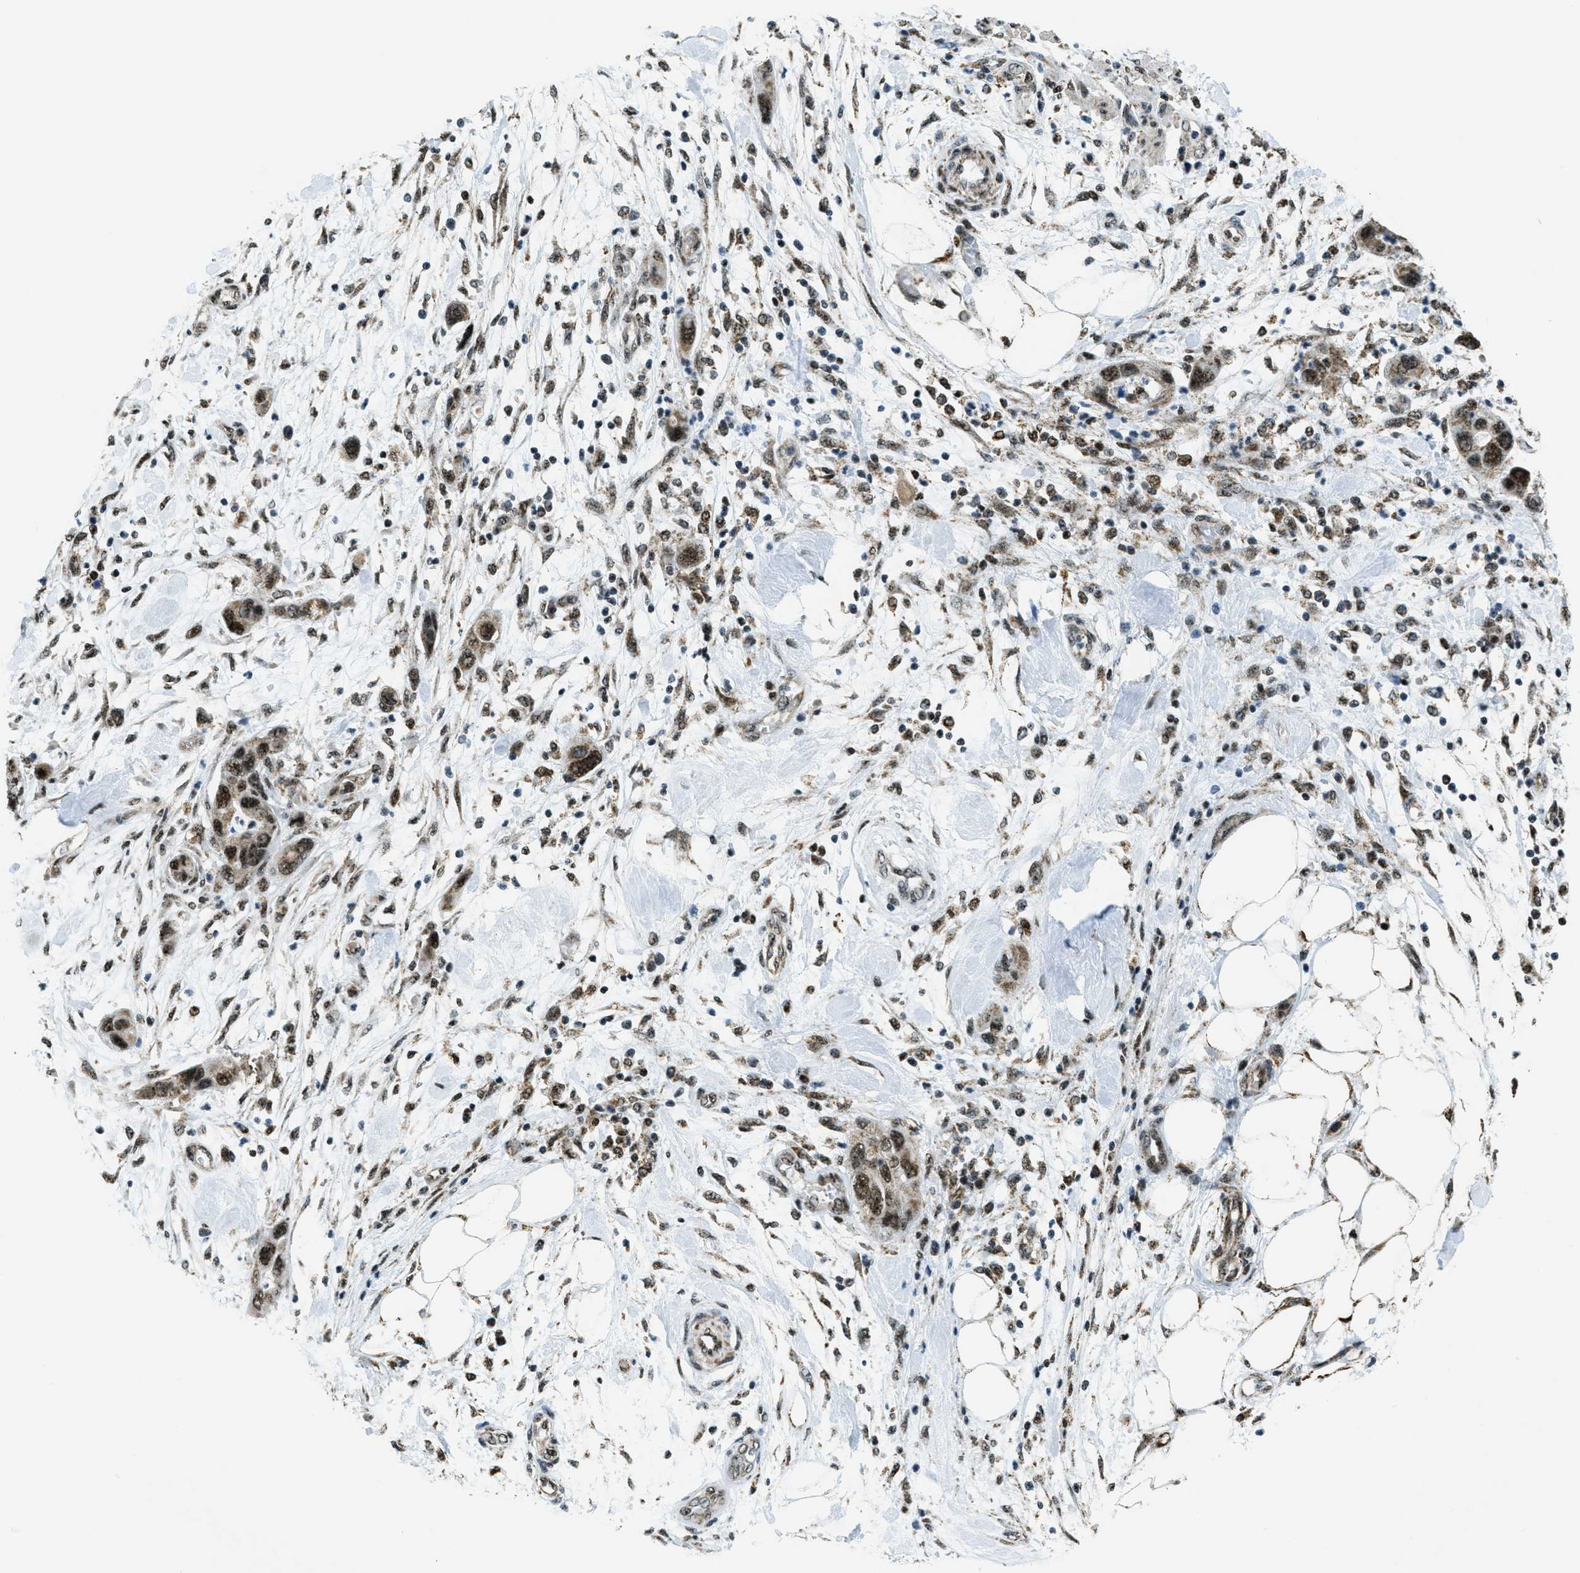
{"staining": {"intensity": "strong", "quantity": ">75%", "location": "cytoplasmic/membranous,nuclear"}, "tissue": "pancreatic cancer", "cell_type": "Tumor cells", "image_type": "cancer", "snomed": [{"axis": "morphology", "description": "Normal tissue, NOS"}, {"axis": "morphology", "description": "Adenocarcinoma, NOS"}, {"axis": "topography", "description": "Pancreas"}], "caption": "IHC photomicrograph of neoplastic tissue: human adenocarcinoma (pancreatic) stained using IHC displays high levels of strong protein expression localized specifically in the cytoplasmic/membranous and nuclear of tumor cells, appearing as a cytoplasmic/membranous and nuclear brown color.", "gene": "SP100", "patient": {"sex": "female", "age": 71}}